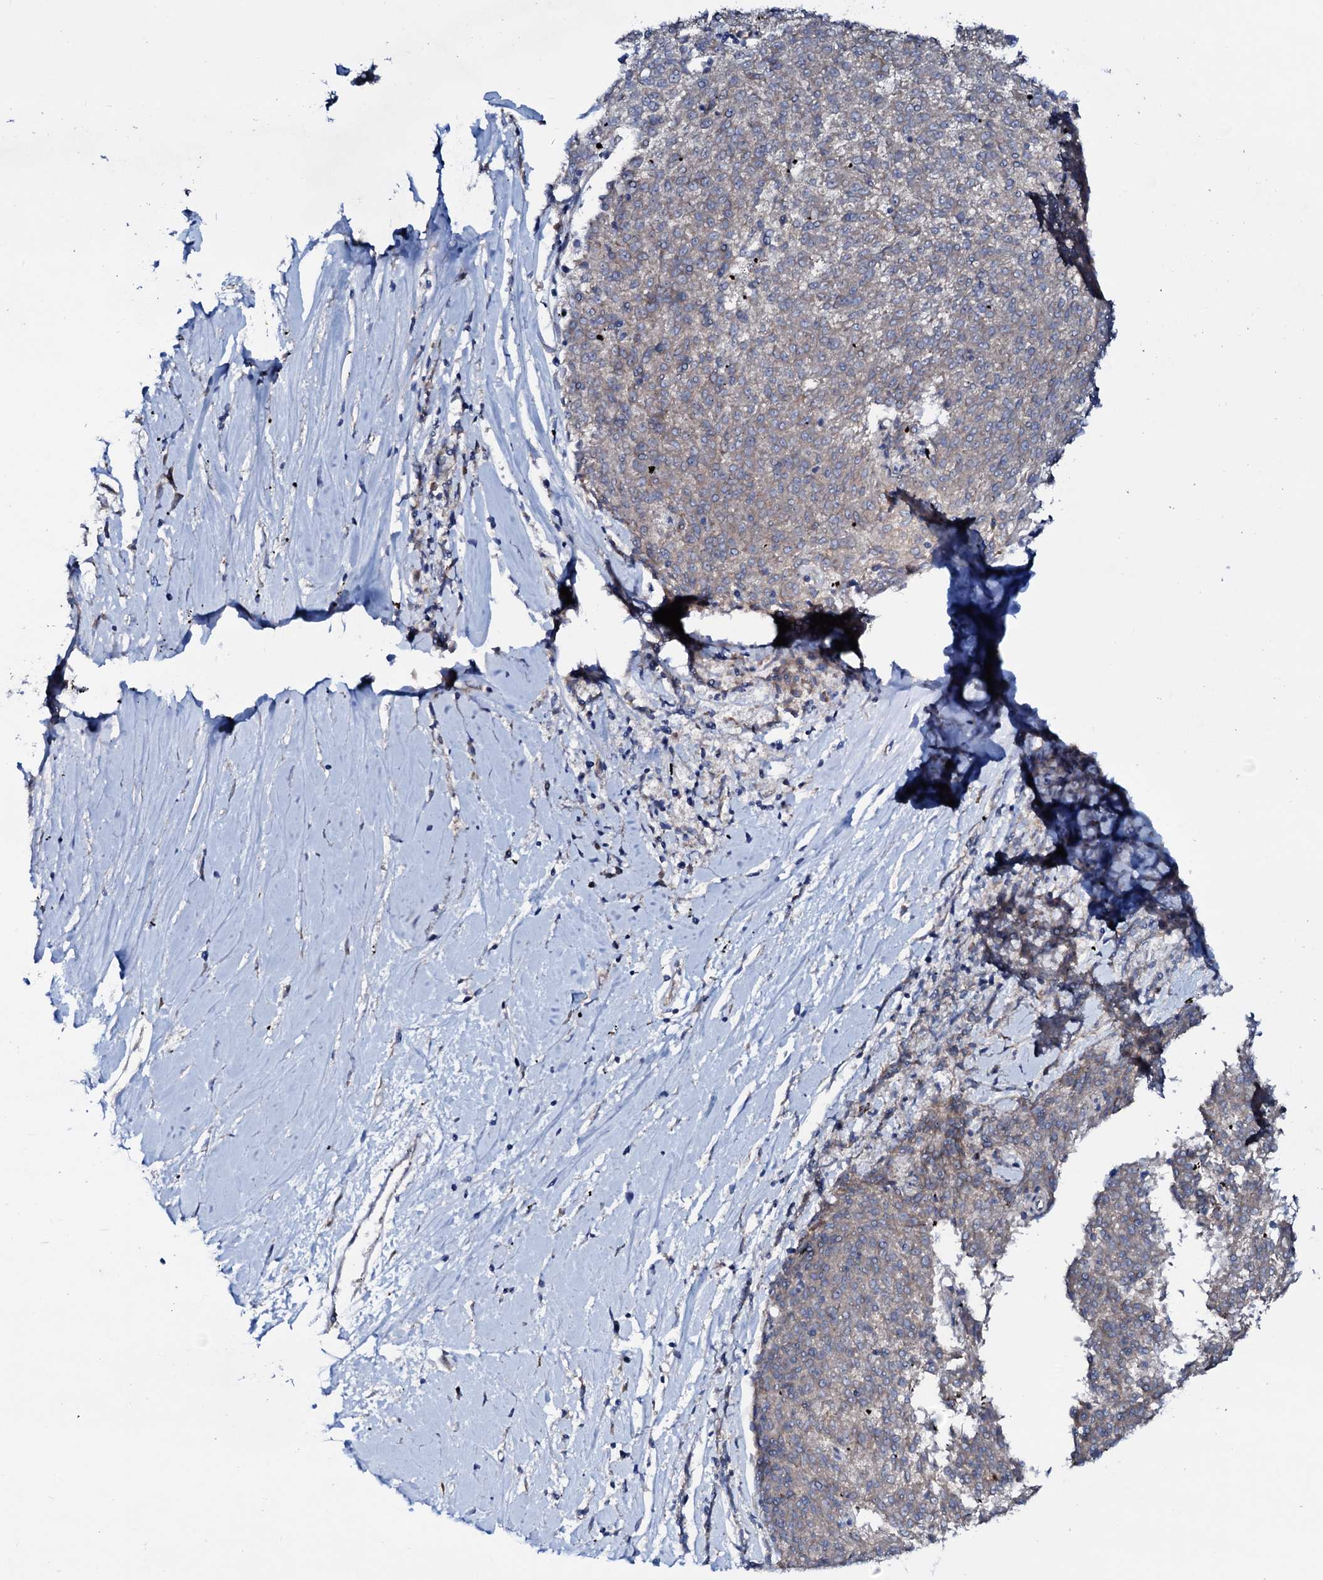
{"staining": {"intensity": "weak", "quantity": "25%-75%", "location": "cytoplasmic/membranous"}, "tissue": "melanoma", "cell_type": "Tumor cells", "image_type": "cancer", "snomed": [{"axis": "morphology", "description": "Malignant melanoma, NOS"}, {"axis": "topography", "description": "Skin"}], "caption": "Protein expression analysis of malignant melanoma reveals weak cytoplasmic/membranous expression in about 25%-75% of tumor cells.", "gene": "STARD13", "patient": {"sex": "female", "age": 72}}